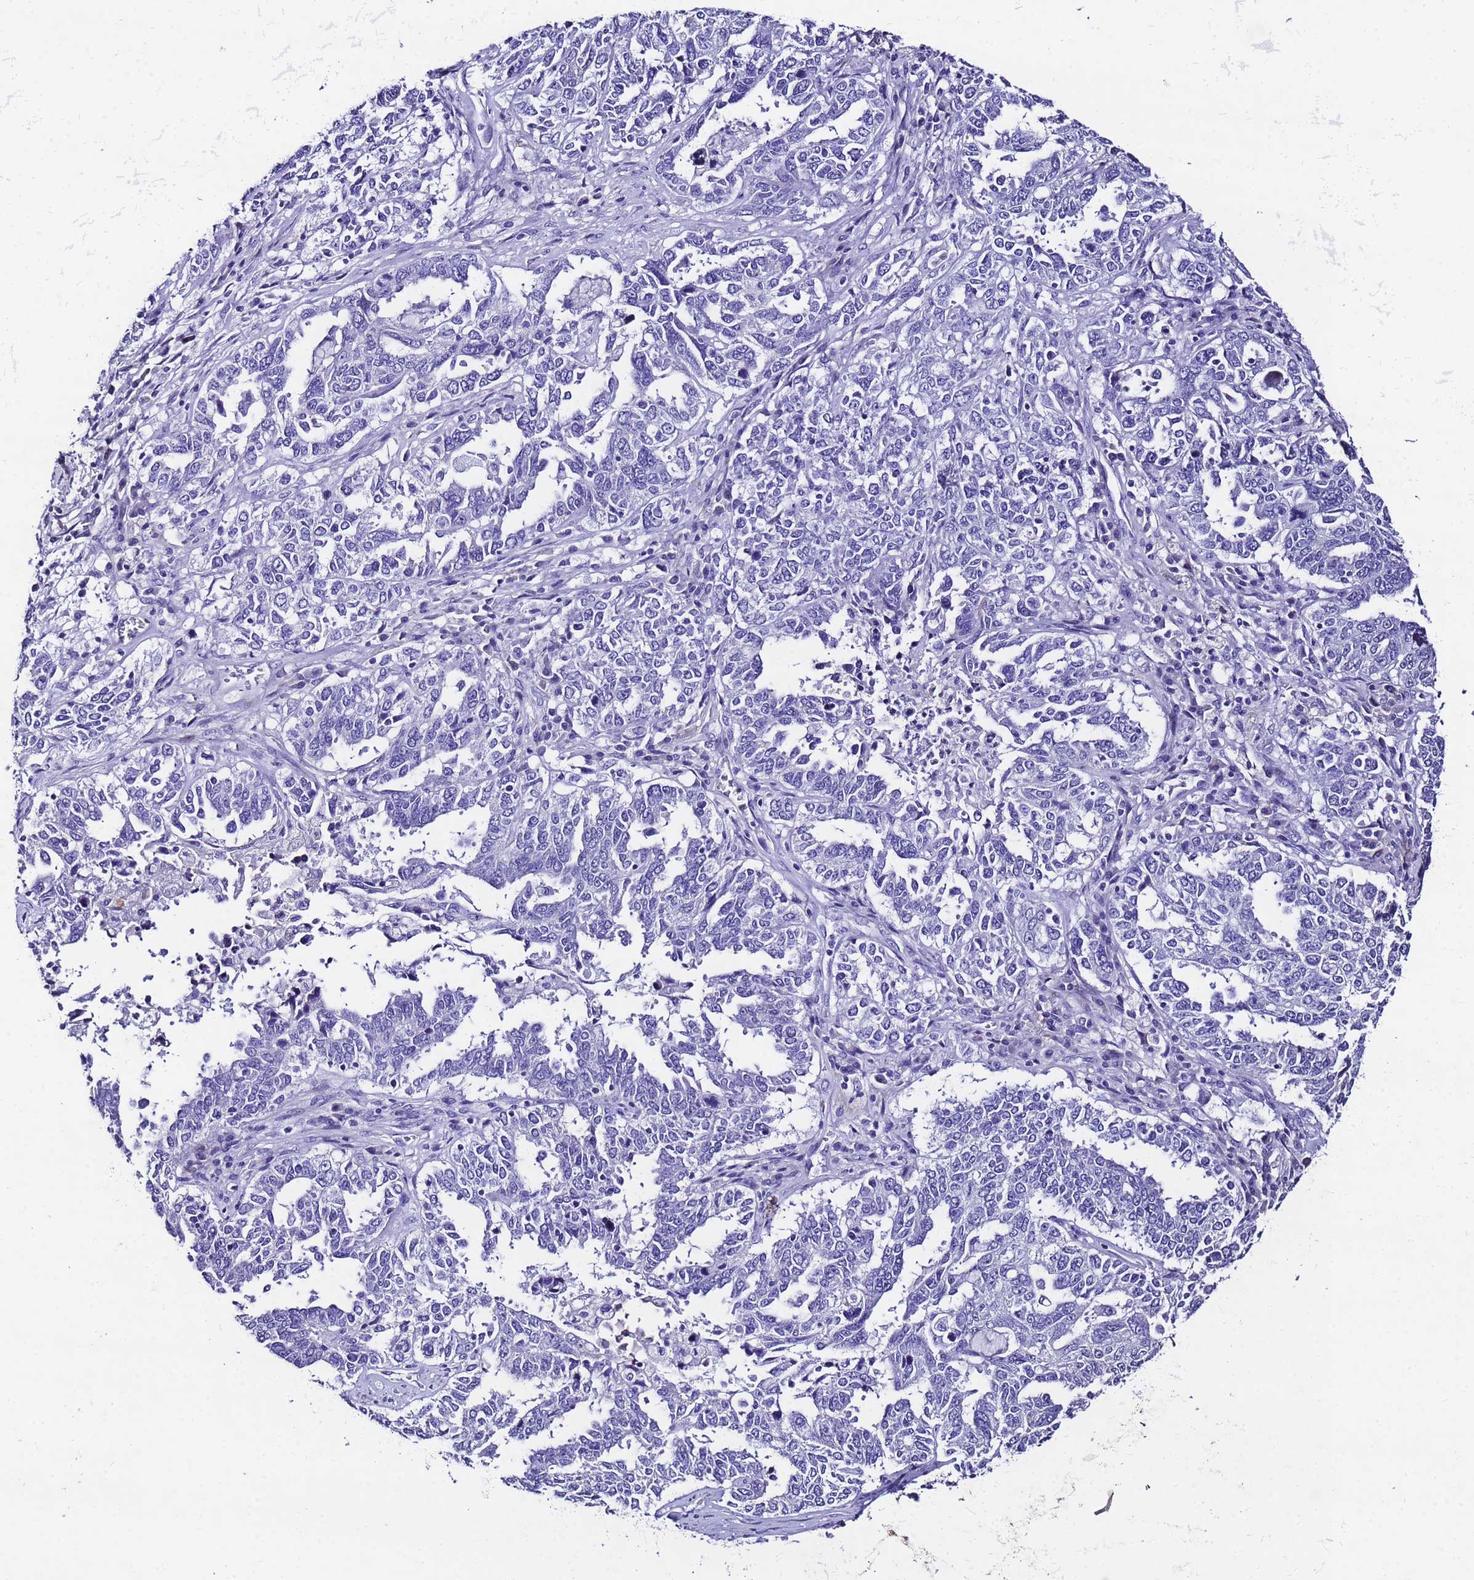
{"staining": {"intensity": "negative", "quantity": "none", "location": "none"}, "tissue": "ovarian cancer", "cell_type": "Tumor cells", "image_type": "cancer", "snomed": [{"axis": "morphology", "description": "Carcinoma, endometroid"}, {"axis": "topography", "description": "Ovary"}], "caption": "This photomicrograph is of ovarian cancer (endometroid carcinoma) stained with immunohistochemistry (IHC) to label a protein in brown with the nuclei are counter-stained blue. There is no expression in tumor cells. (Brightfield microscopy of DAB (3,3'-diaminobenzidine) immunohistochemistry at high magnification).", "gene": "UGT2B10", "patient": {"sex": "female", "age": 62}}